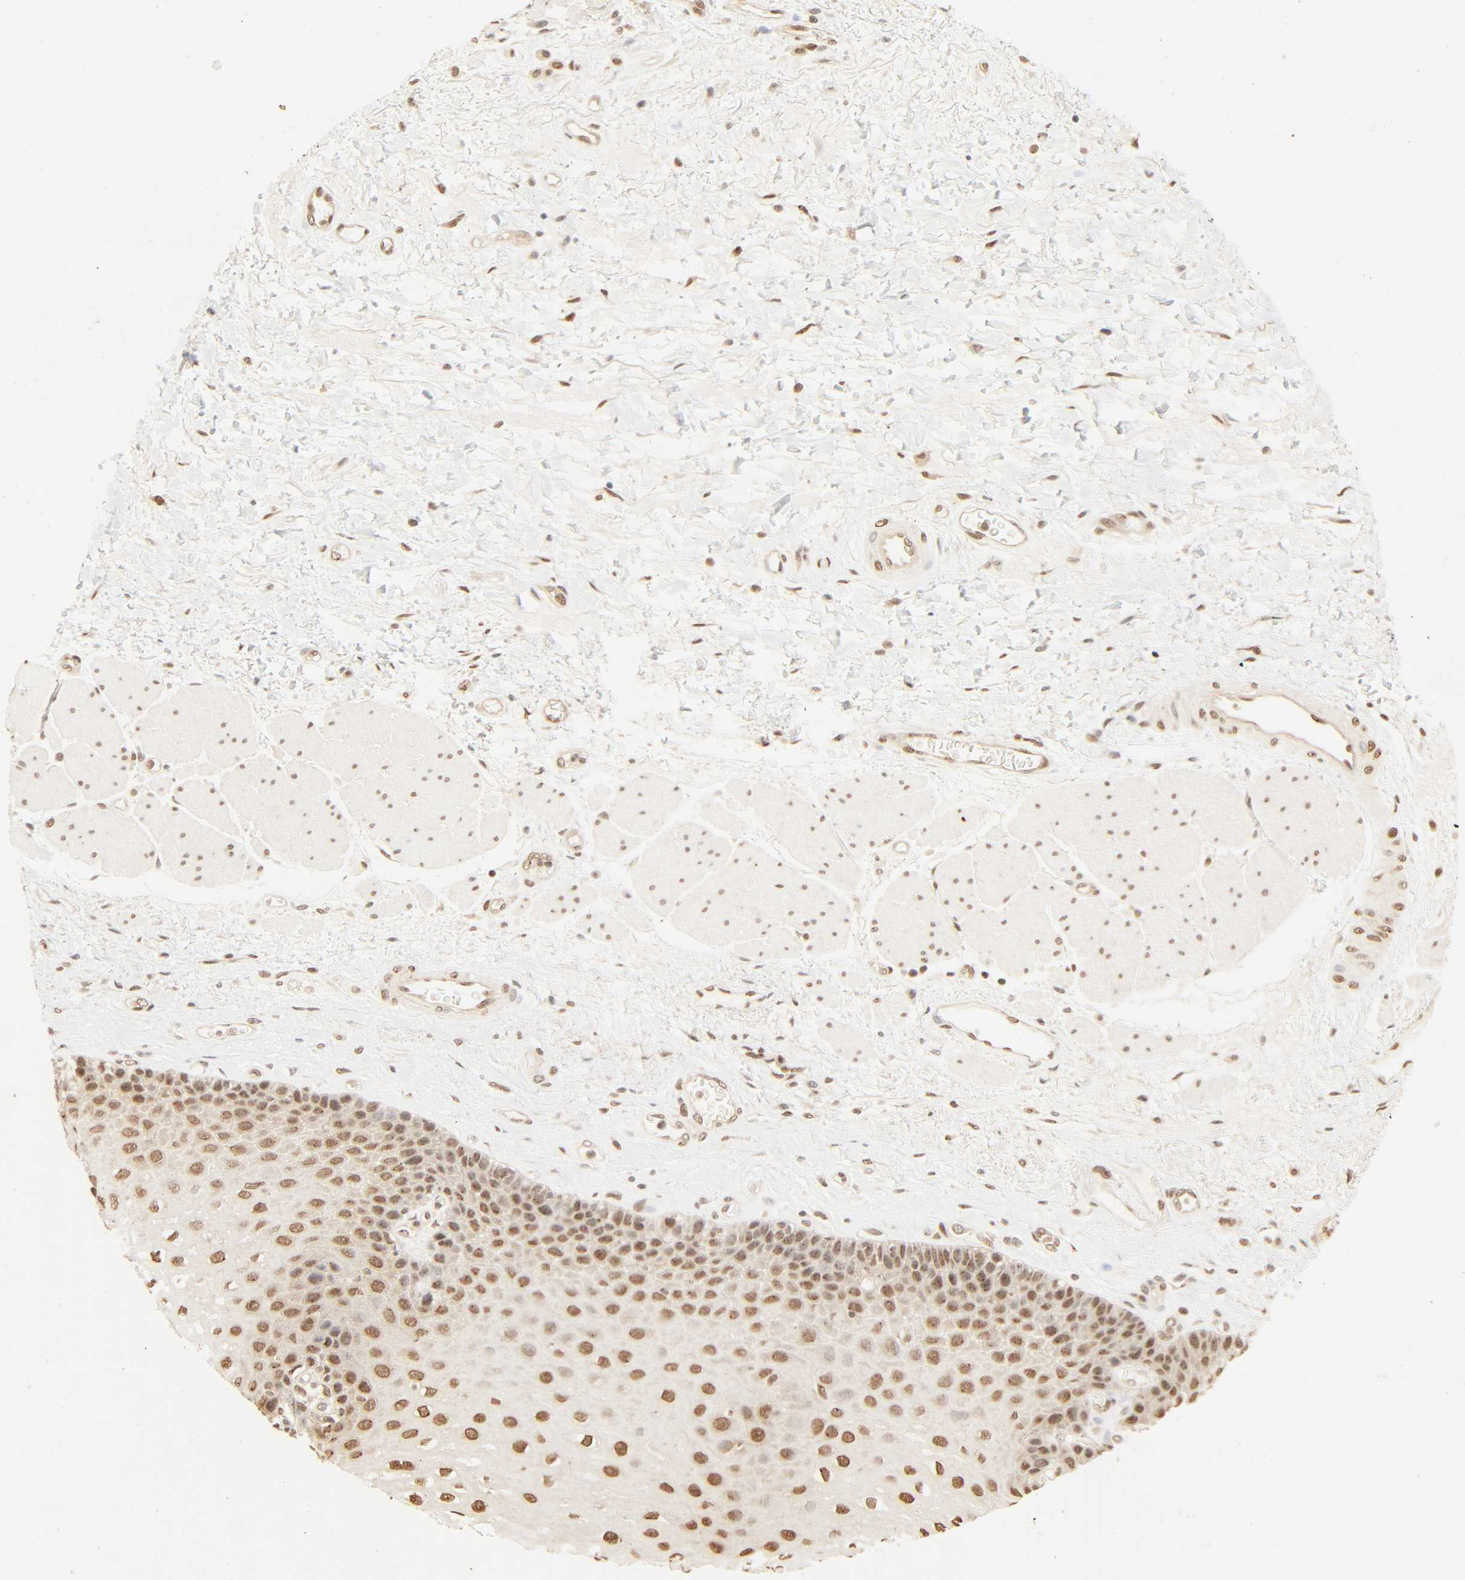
{"staining": {"intensity": "moderate", "quantity": ">75%", "location": "nuclear"}, "tissue": "esophagus", "cell_type": "Squamous epithelial cells", "image_type": "normal", "snomed": [{"axis": "morphology", "description": "Normal tissue, NOS"}, {"axis": "topography", "description": "Esophagus"}], "caption": "The photomicrograph demonstrates immunohistochemical staining of normal esophagus. There is moderate nuclear positivity is appreciated in approximately >75% of squamous epithelial cells. The staining was performed using DAB (3,3'-diaminobenzidine) to visualize the protein expression in brown, while the nuclei were stained in blue with hematoxylin (Magnification: 20x).", "gene": "UBC", "patient": {"sex": "female", "age": 72}}